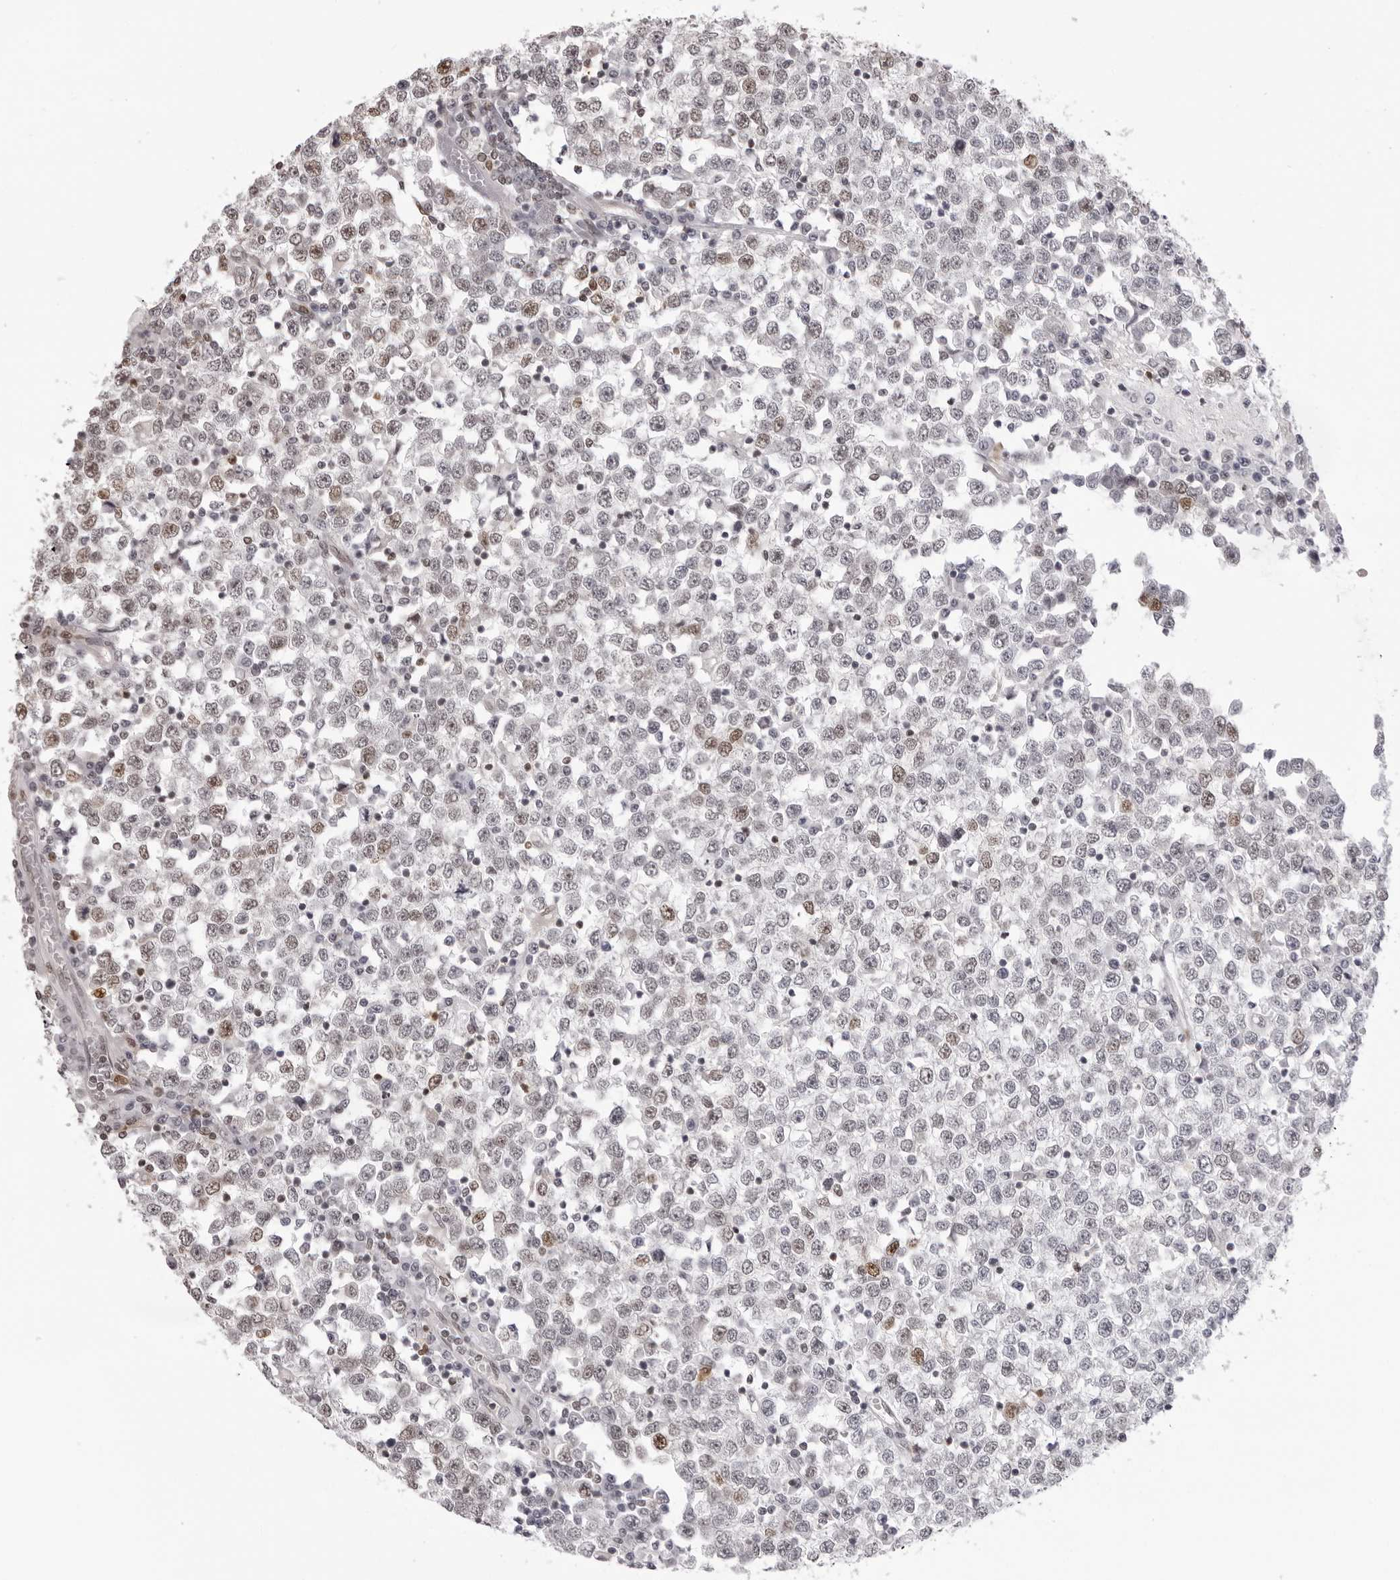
{"staining": {"intensity": "moderate", "quantity": "<25%", "location": "nuclear"}, "tissue": "testis cancer", "cell_type": "Tumor cells", "image_type": "cancer", "snomed": [{"axis": "morphology", "description": "Seminoma, NOS"}, {"axis": "topography", "description": "Testis"}], "caption": "Testis cancer stained with a brown dye shows moderate nuclear positive staining in approximately <25% of tumor cells.", "gene": "HSPA4", "patient": {"sex": "male", "age": 65}}